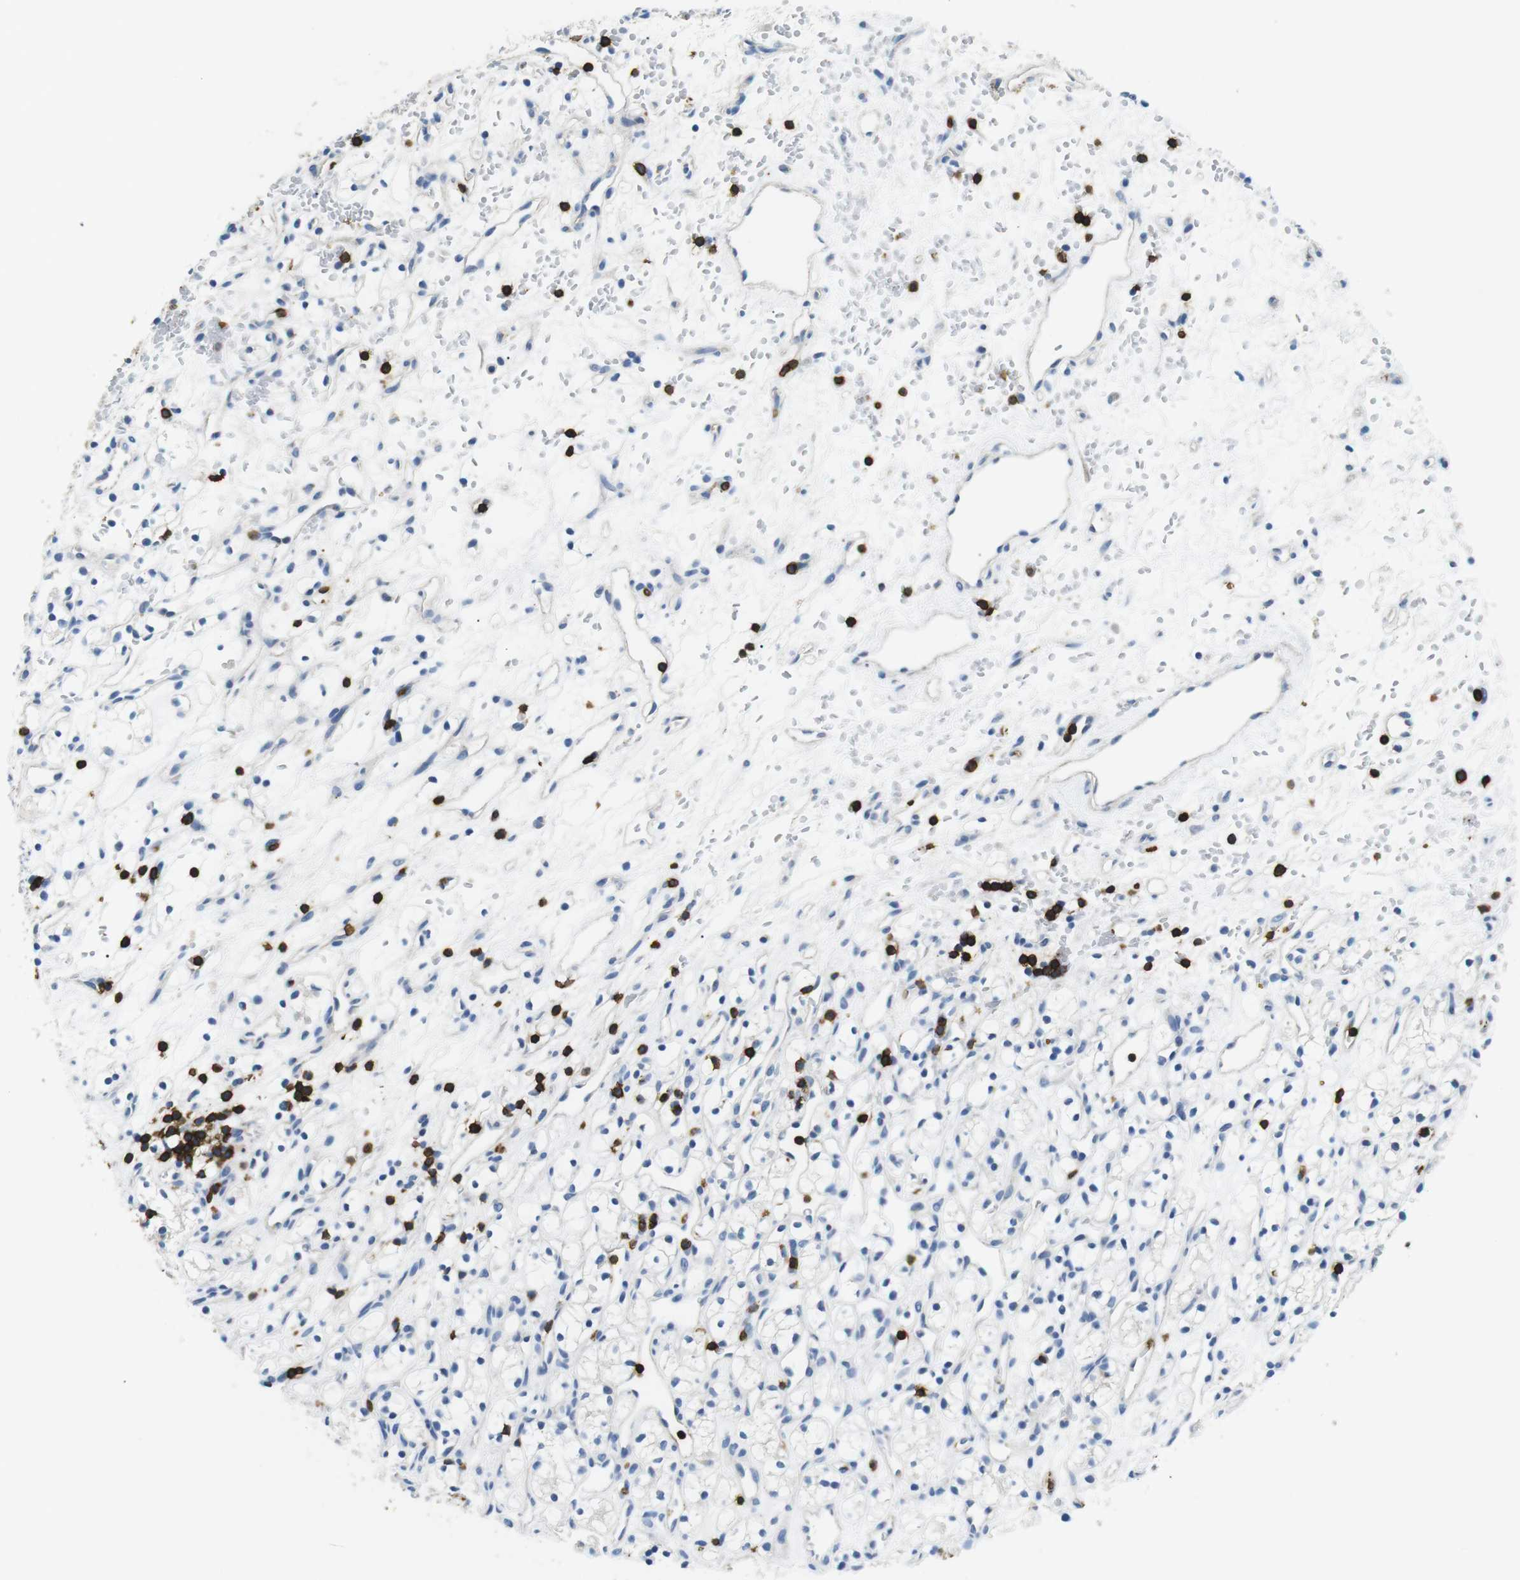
{"staining": {"intensity": "negative", "quantity": "none", "location": "none"}, "tissue": "renal cancer", "cell_type": "Tumor cells", "image_type": "cancer", "snomed": [{"axis": "morphology", "description": "Adenocarcinoma, NOS"}, {"axis": "topography", "description": "Kidney"}], "caption": "Immunohistochemistry (IHC) histopathology image of neoplastic tissue: human renal cancer (adenocarcinoma) stained with DAB (3,3'-diaminobenzidine) exhibits no significant protein staining in tumor cells.", "gene": "CD6", "patient": {"sex": "female", "age": 60}}